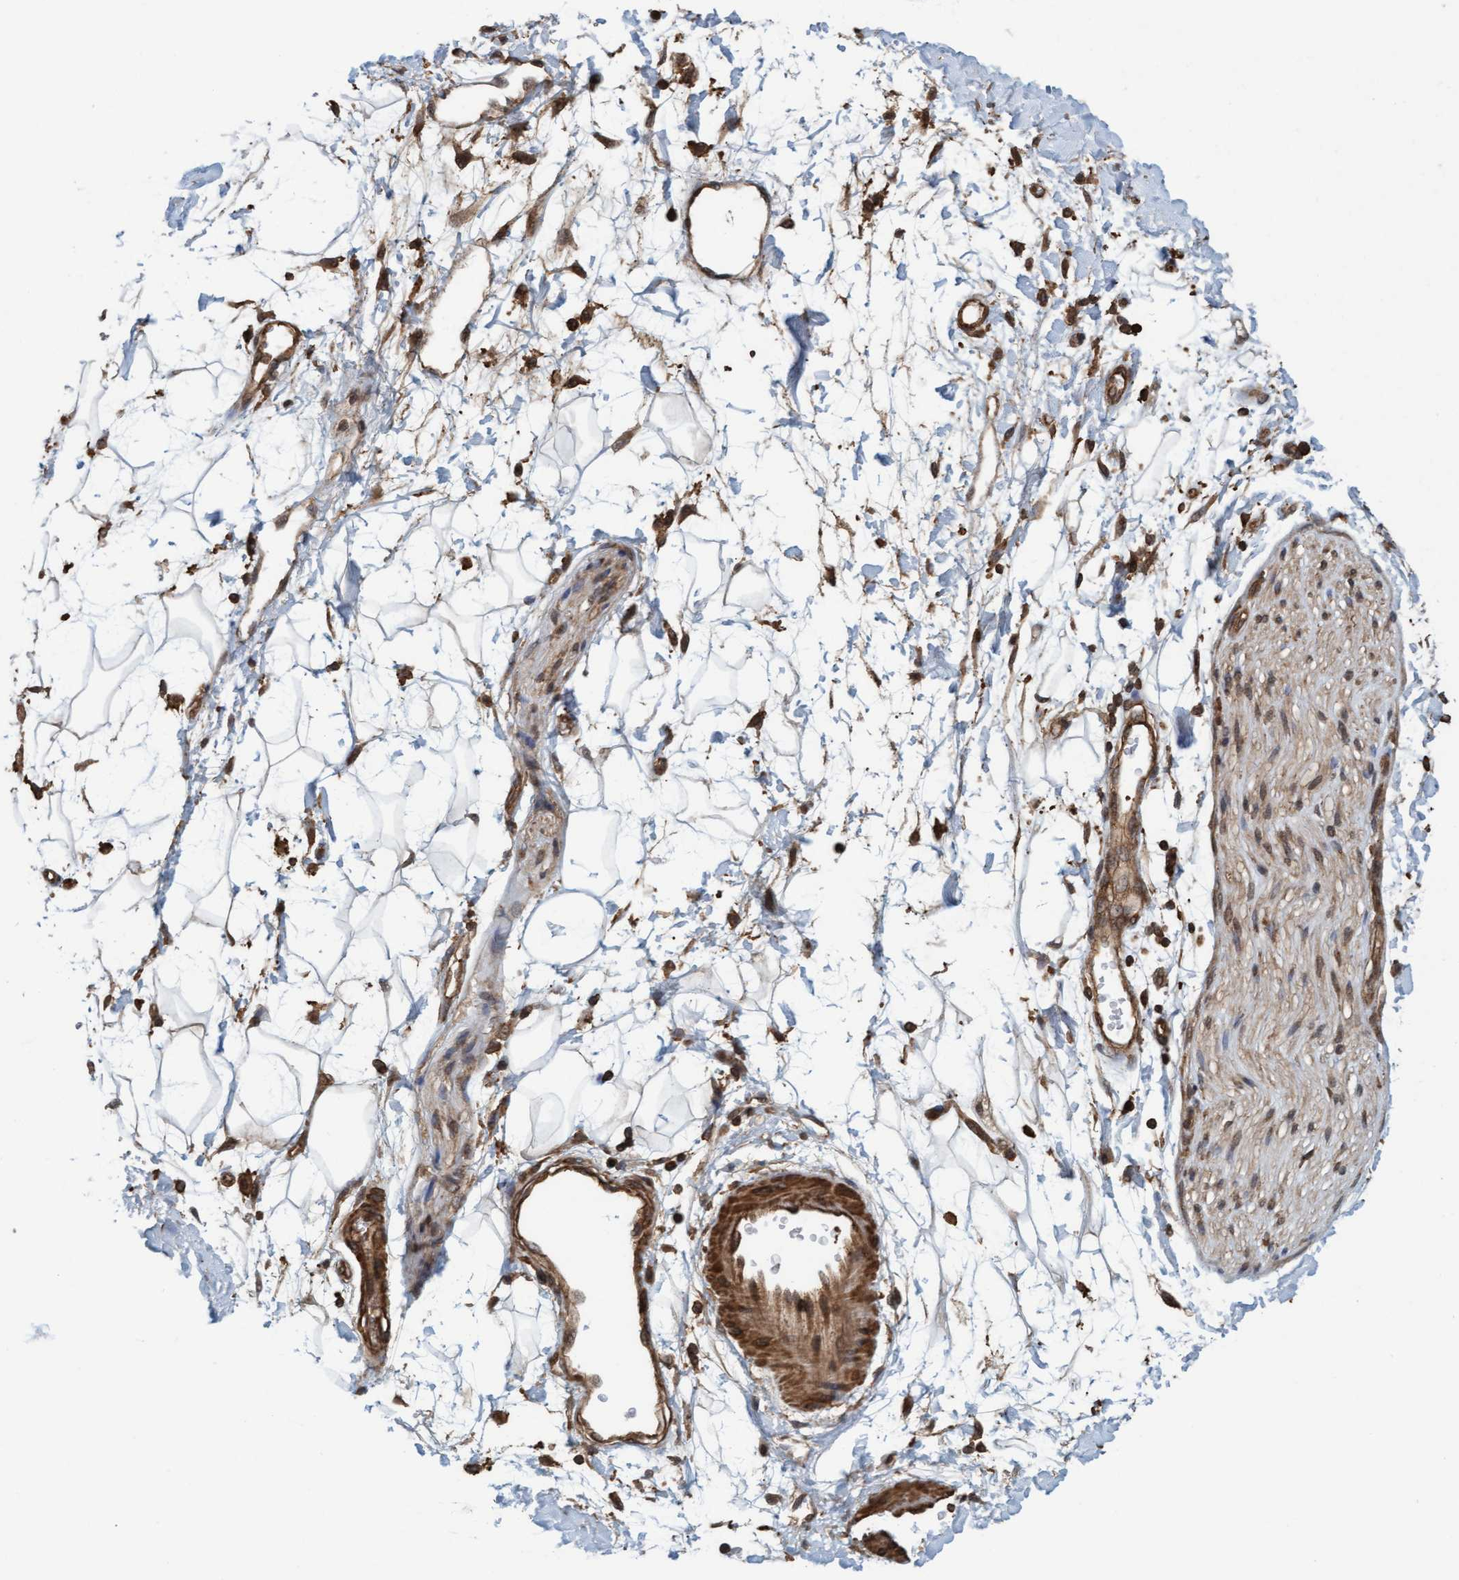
{"staining": {"intensity": "moderate", "quantity": ">75%", "location": "cytoplasmic/membranous"}, "tissue": "adipose tissue", "cell_type": "Adipocytes", "image_type": "normal", "snomed": [{"axis": "morphology", "description": "Normal tissue, NOS"}, {"axis": "morphology", "description": "Adenocarcinoma, NOS"}, {"axis": "topography", "description": "Duodenum"}, {"axis": "topography", "description": "Peripheral nerve tissue"}], "caption": "Immunohistochemistry micrograph of benign adipose tissue: adipose tissue stained using IHC shows medium levels of moderate protein expression localized specifically in the cytoplasmic/membranous of adipocytes, appearing as a cytoplasmic/membranous brown color.", "gene": "FXR2", "patient": {"sex": "female", "age": 60}}